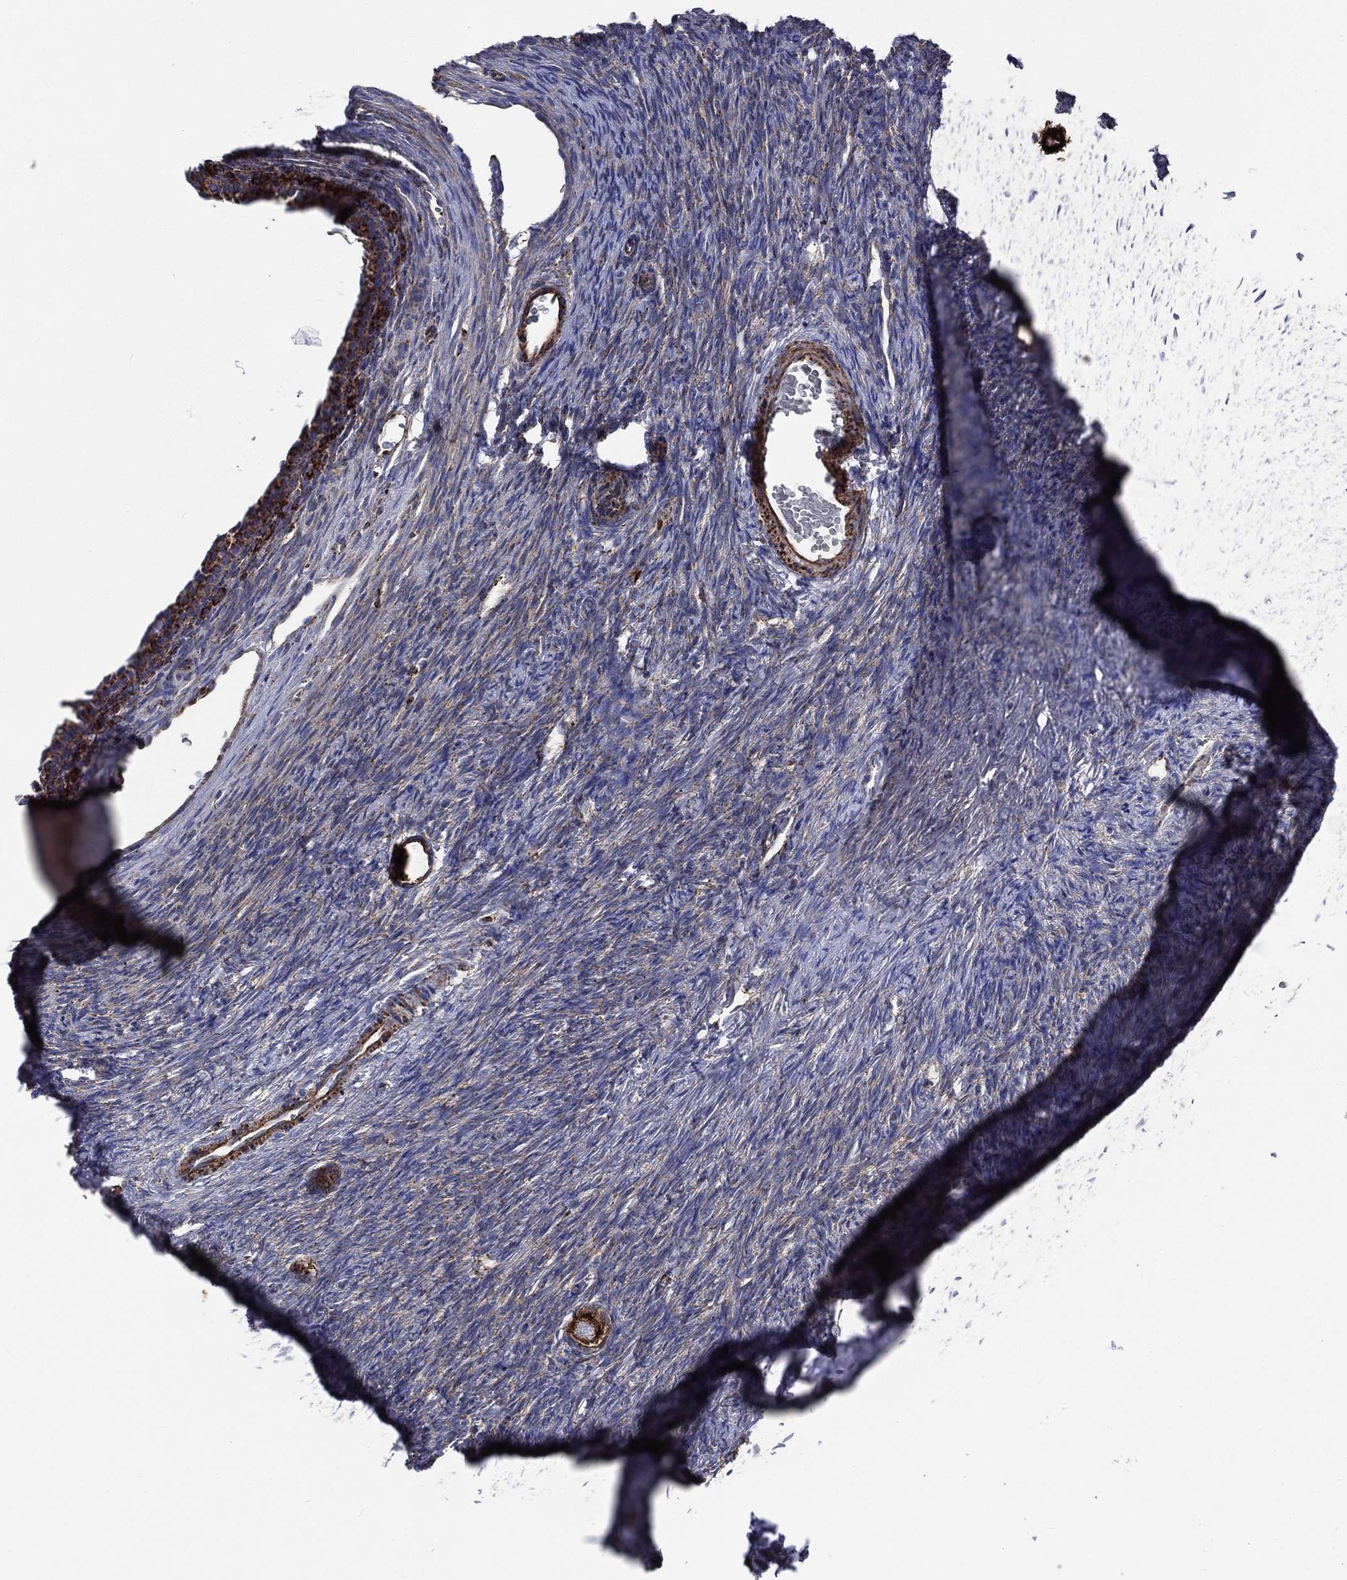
{"staining": {"intensity": "strong", "quantity": ">75%", "location": "cytoplasmic/membranous"}, "tissue": "ovary", "cell_type": "Follicle cells", "image_type": "normal", "snomed": [{"axis": "morphology", "description": "Normal tissue, NOS"}, {"axis": "topography", "description": "Ovary"}], "caption": "A micrograph showing strong cytoplasmic/membranous expression in approximately >75% of follicle cells in benign ovary, as visualized by brown immunohistochemical staining.", "gene": "ANKRD37", "patient": {"sex": "female", "age": 27}}